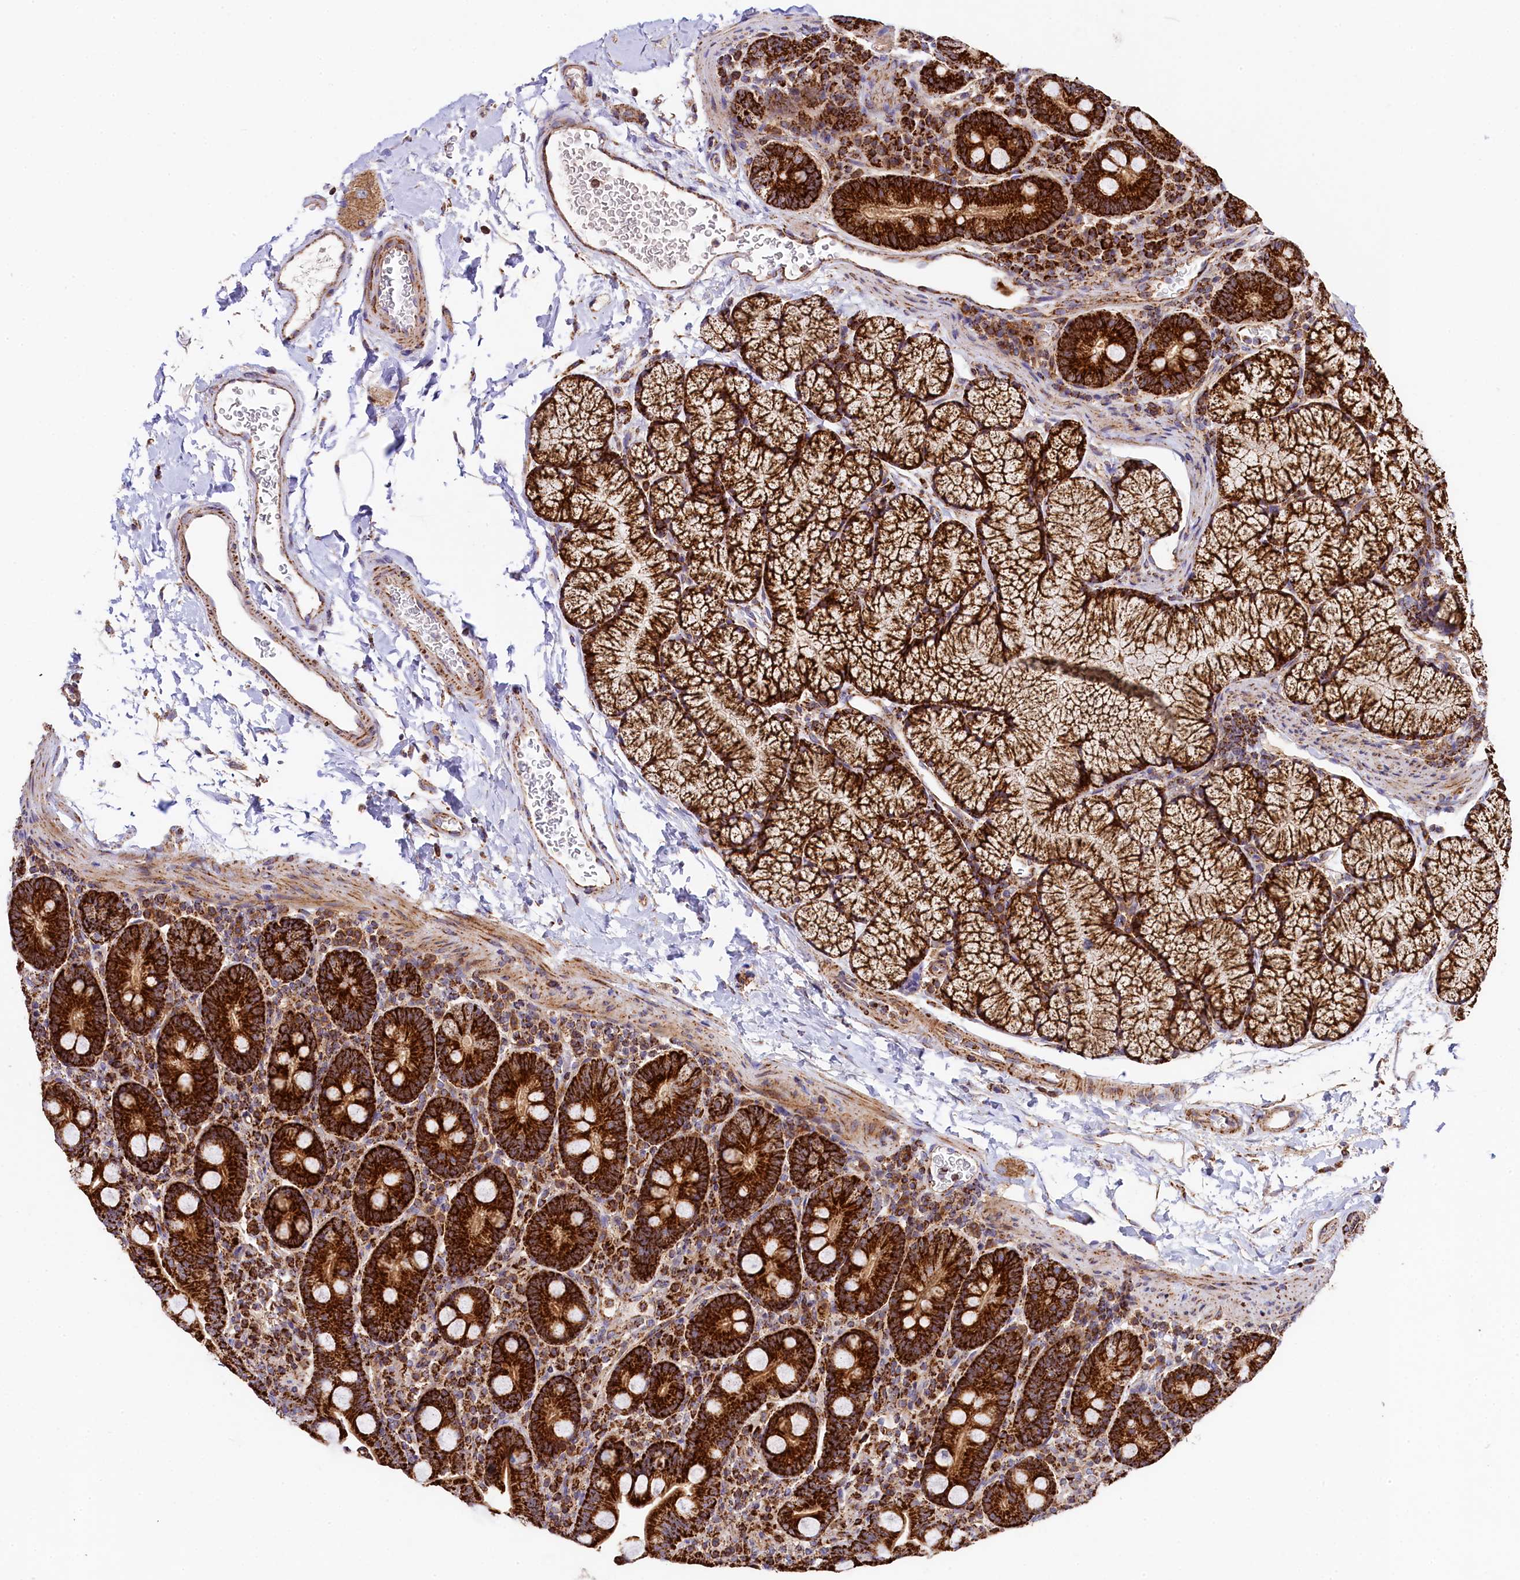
{"staining": {"intensity": "strong", "quantity": ">75%", "location": "cytoplasmic/membranous"}, "tissue": "duodenum", "cell_type": "Glandular cells", "image_type": "normal", "snomed": [{"axis": "morphology", "description": "Normal tissue, NOS"}, {"axis": "topography", "description": "Duodenum"}], "caption": "High-power microscopy captured an immunohistochemistry image of normal duodenum, revealing strong cytoplasmic/membranous staining in approximately >75% of glandular cells.", "gene": "CLYBL", "patient": {"sex": "male", "age": 35}}